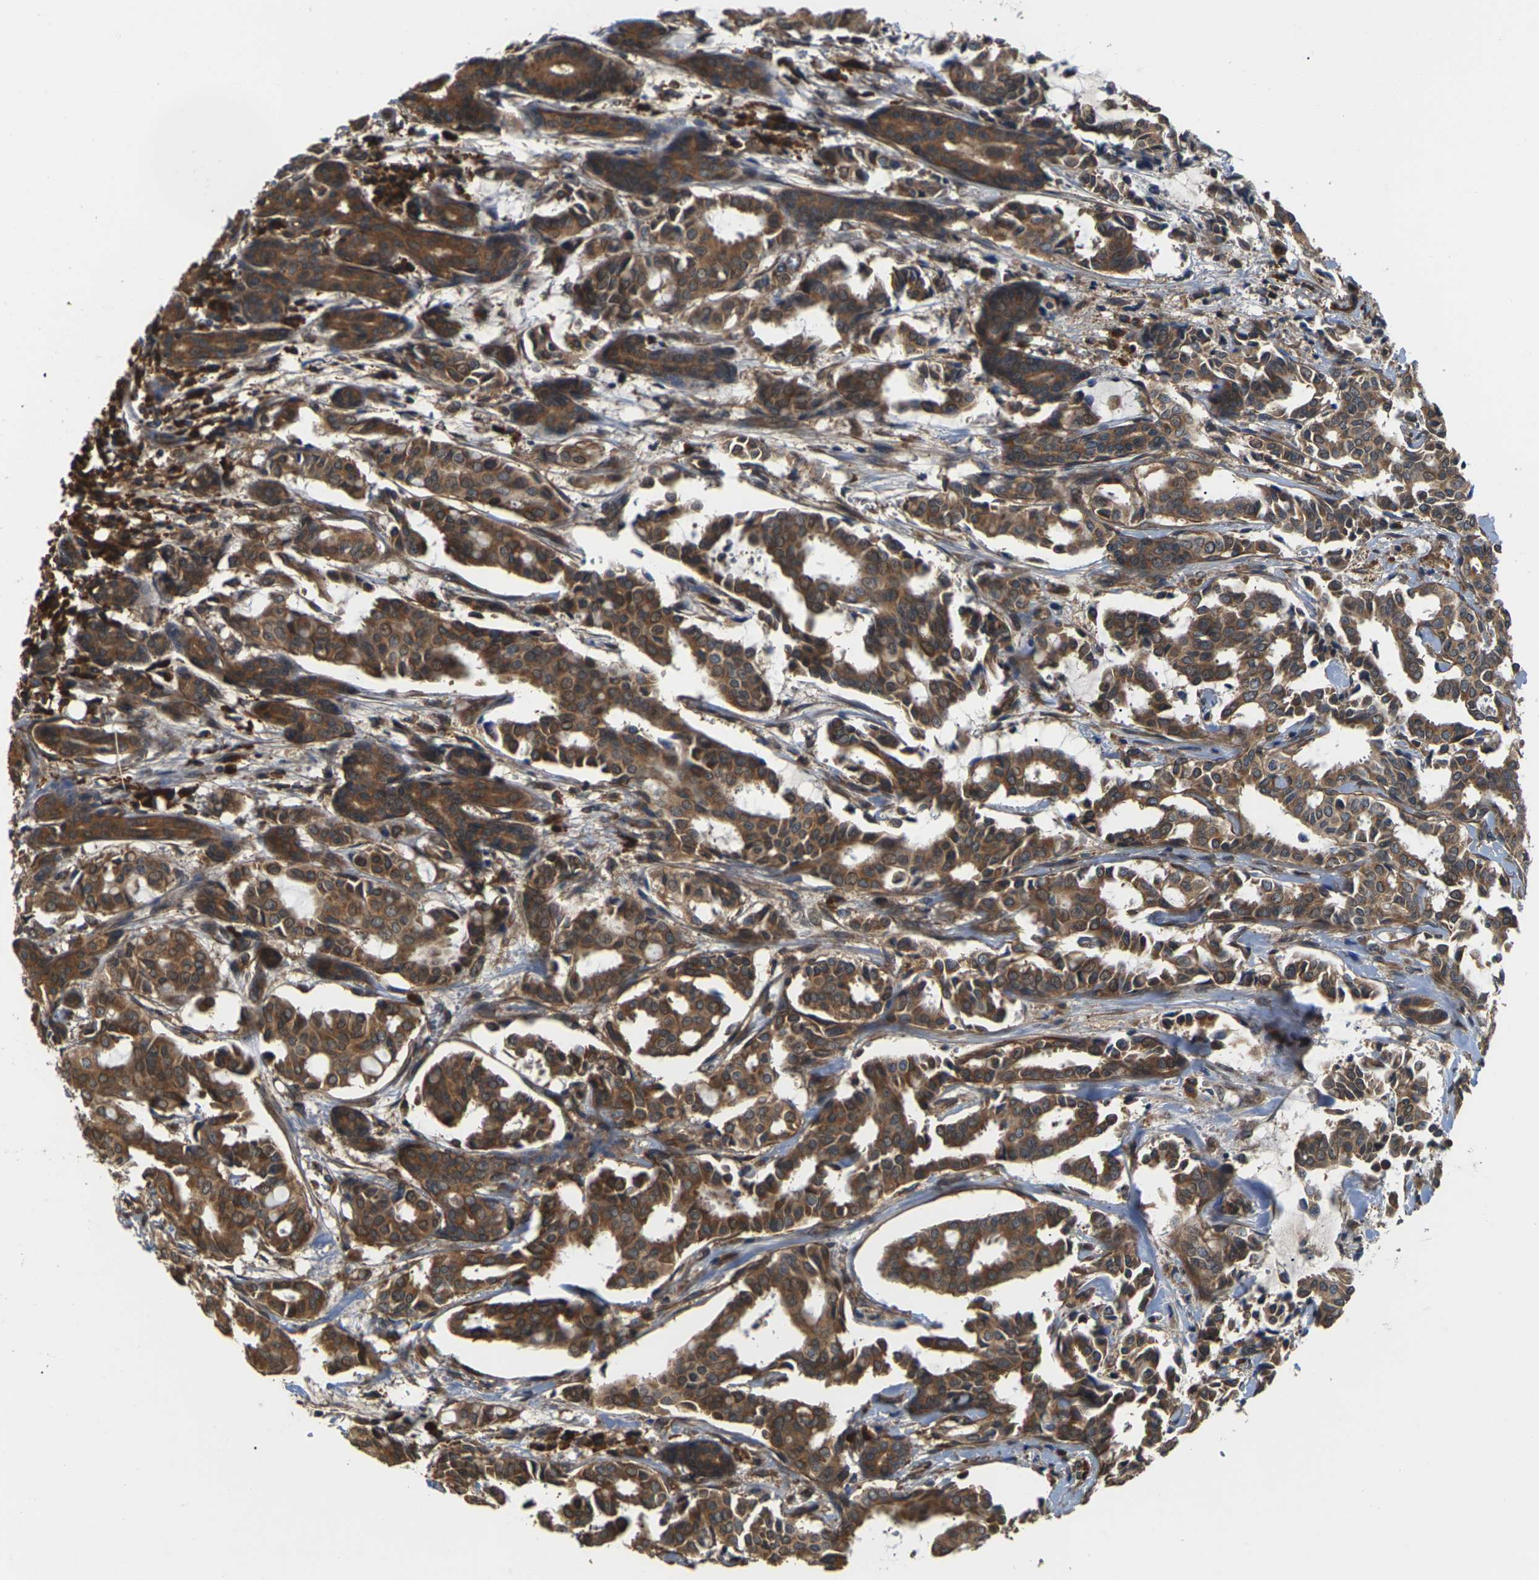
{"staining": {"intensity": "strong", "quantity": ">75%", "location": "cytoplasmic/membranous"}, "tissue": "head and neck cancer", "cell_type": "Tumor cells", "image_type": "cancer", "snomed": [{"axis": "morphology", "description": "Adenocarcinoma, NOS"}, {"axis": "topography", "description": "Salivary gland"}, {"axis": "topography", "description": "Head-Neck"}], "caption": "Protein staining of head and neck cancer tissue demonstrates strong cytoplasmic/membranous positivity in about >75% of tumor cells.", "gene": "NRAS", "patient": {"sex": "female", "age": 59}}